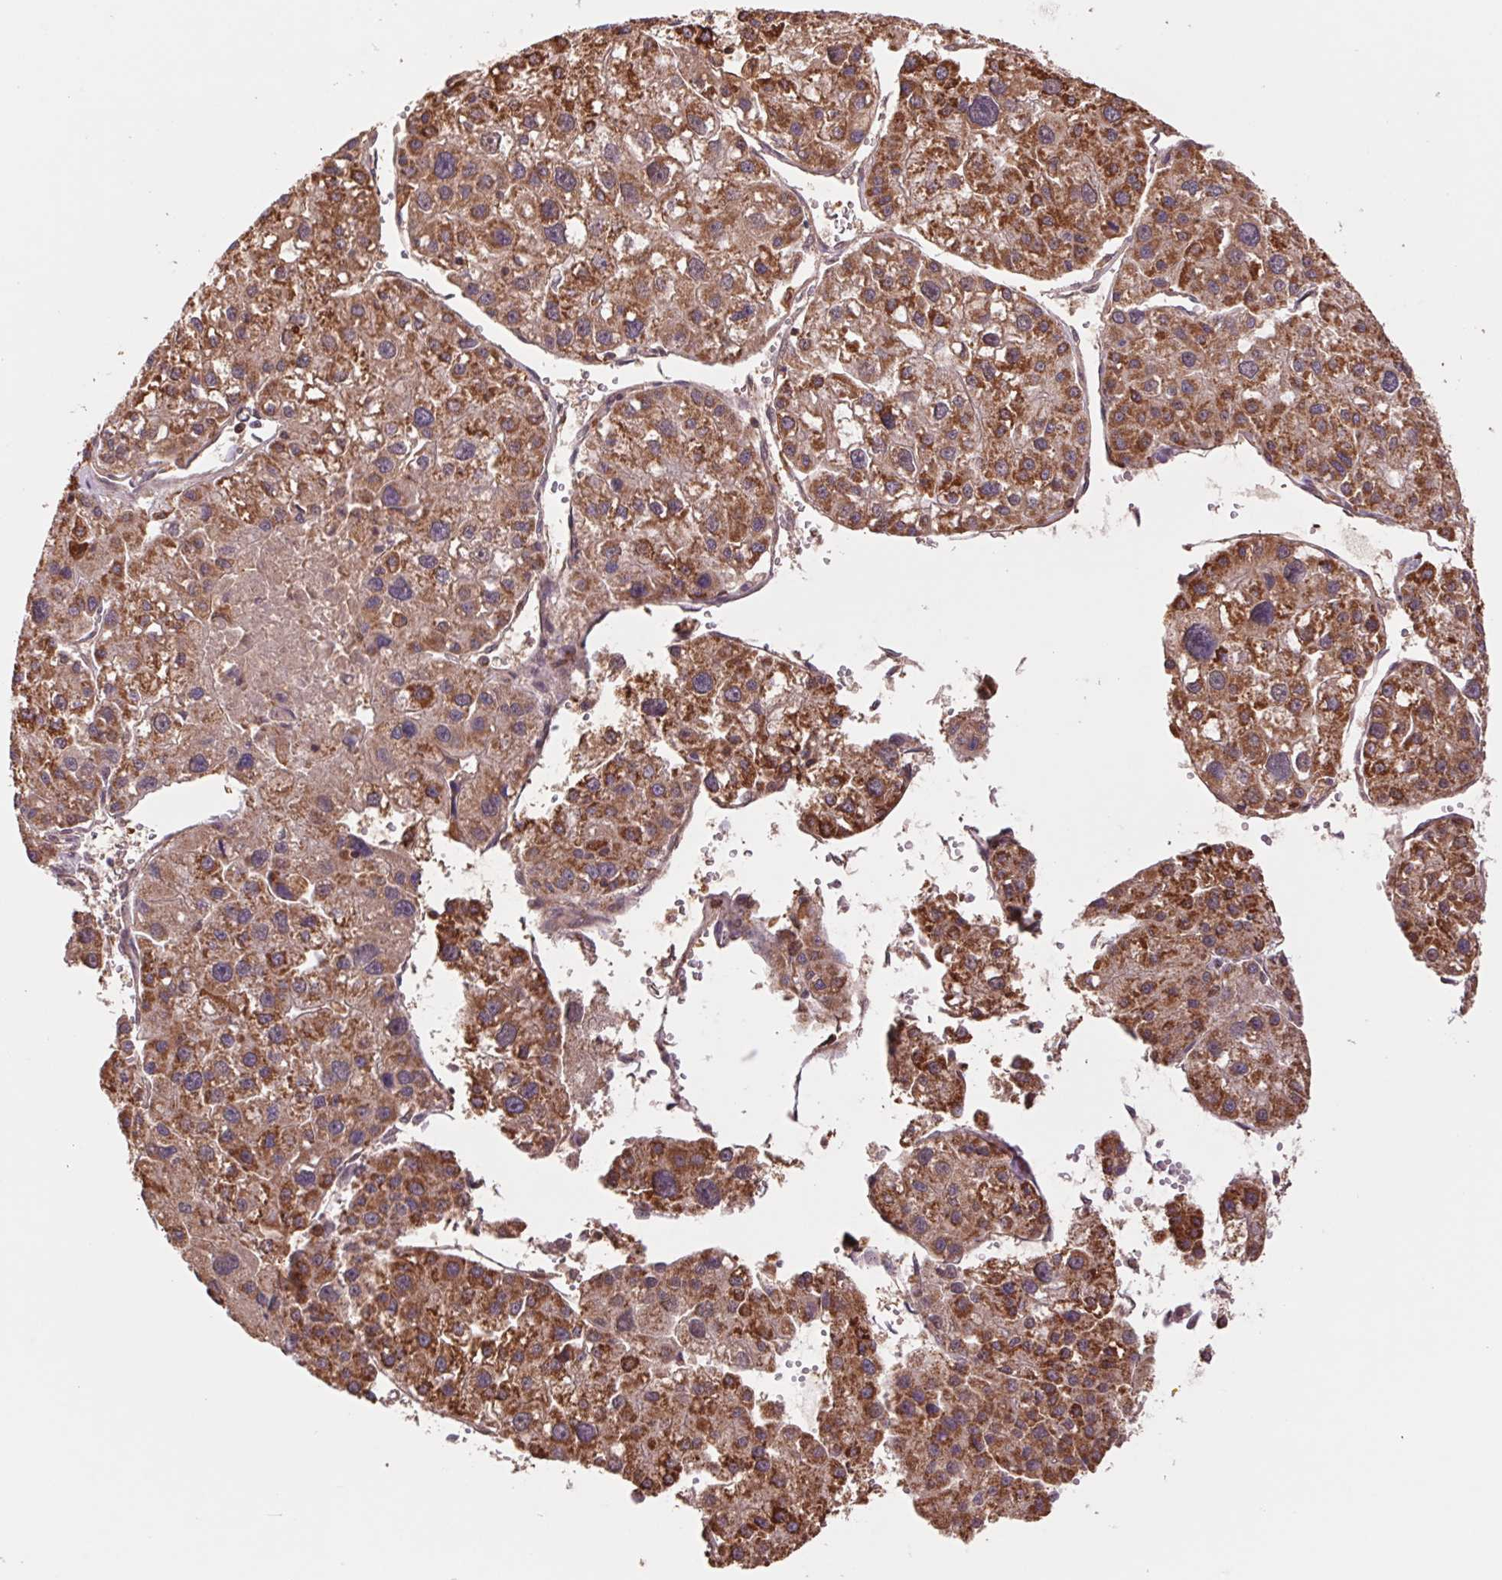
{"staining": {"intensity": "strong", "quantity": ">75%", "location": "cytoplasmic/membranous"}, "tissue": "liver cancer", "cell_type": "Tumor cells", "image_type": "cancer", "snomed": [{"axis": "morphology", "description": "Carcinoma, Hepatocellular, NOS"}, {"axis": "topography", "description": "Liver"}], "caption": "Approximately >75% of tumor cells in human liver cancer exhibit strong cytoplasmic/membranous protein staining as visualized by brown immunohistochemical staining.", "gene": "URM1", "patient": {"sex": "male", "age": 73}}